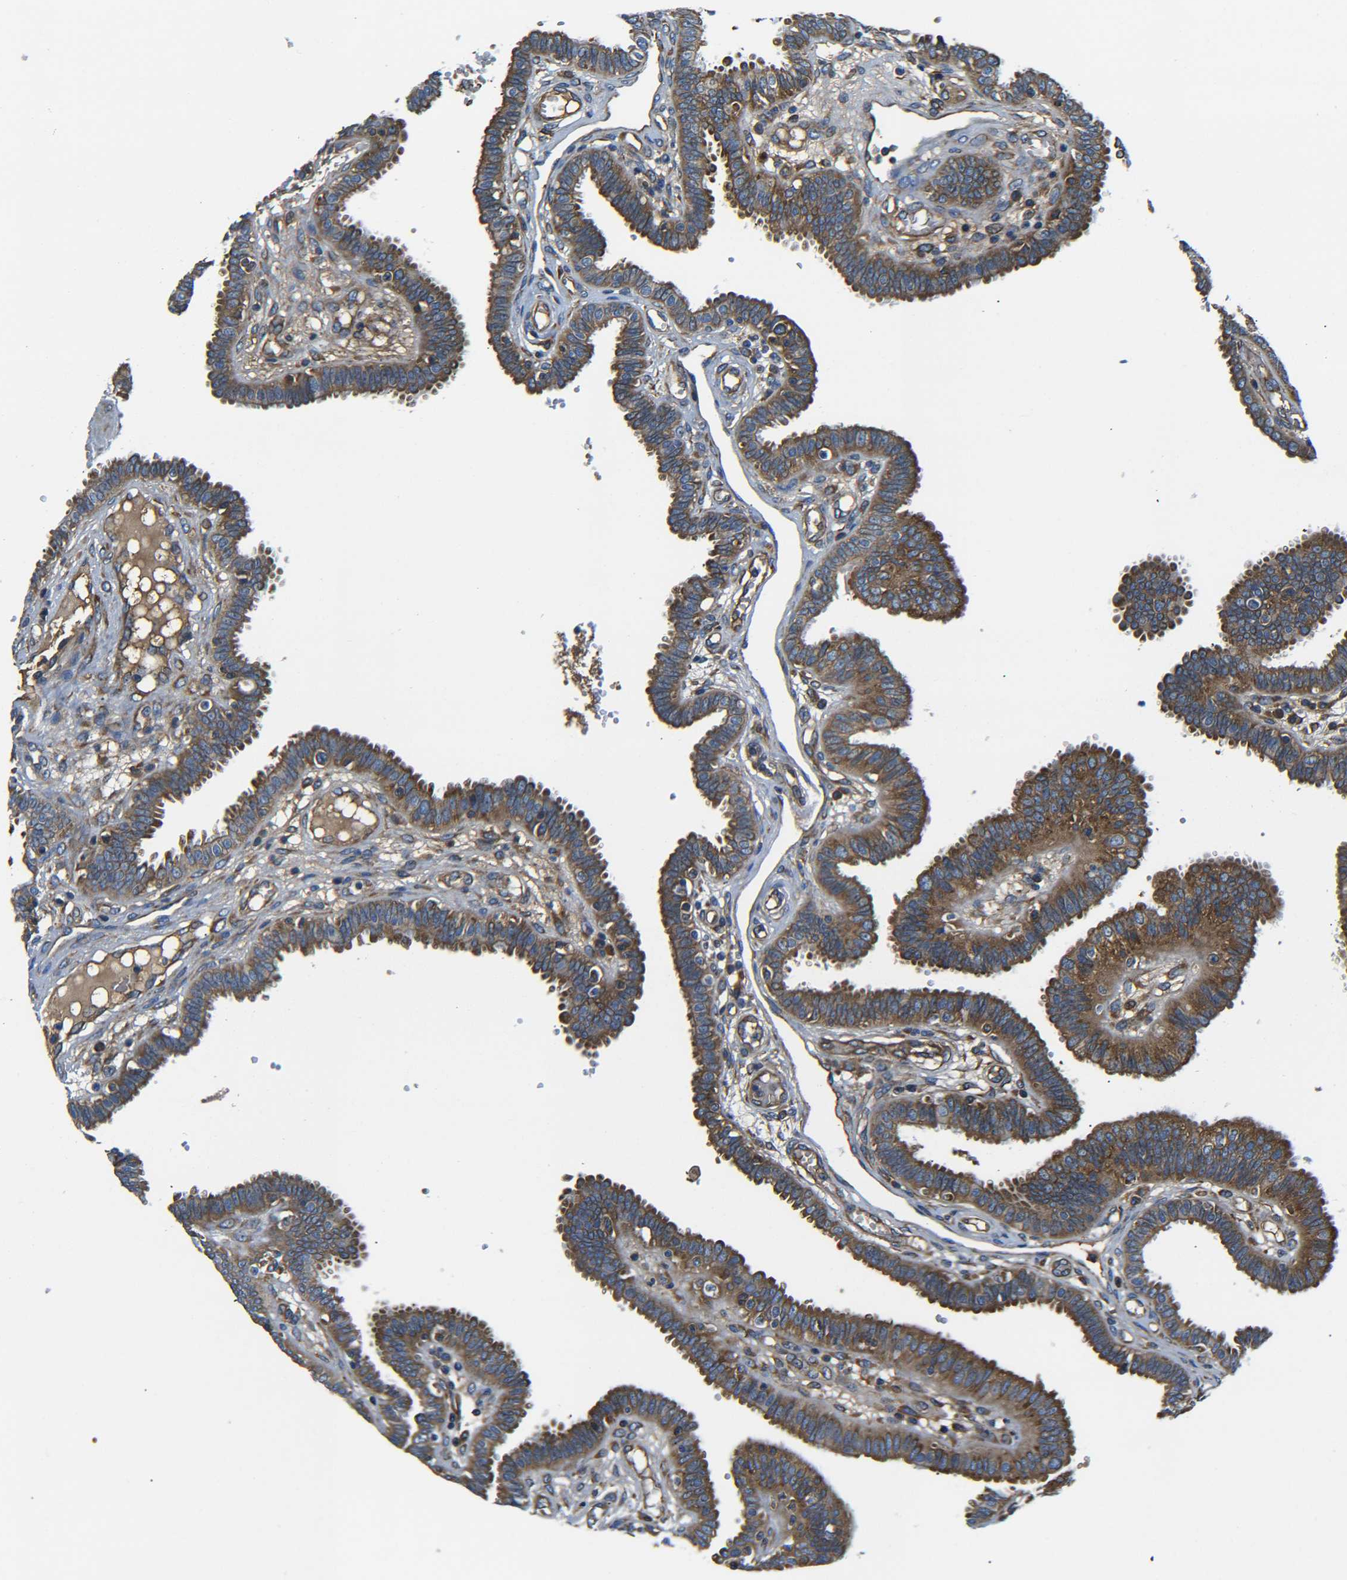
{"staining": {"intensity": "moderate", "quantity": ">75%", "location": "cytoplasmic/membranous"}, "tissue": "fallopian tube", "cell_type": "Glandular cells", "image_type": "normal", "snomed": [{"axis": "morphology", "description": "Normal tissue, NOS"}, {"axis": "topography", "description": "Fallopian tube"}], "caption": "Brown immunohistochemical staining in unremarkable human fallopian tube displays moderate cytoplasmic/membranous positivity in approximately >75% of glandular cells. Using DAB (brown) and hematoxylin (blue) stains, captured at high magnification using brightfield microscopy.", "gene": "PREB", "patient": {"sex": "female", "age": 32}}